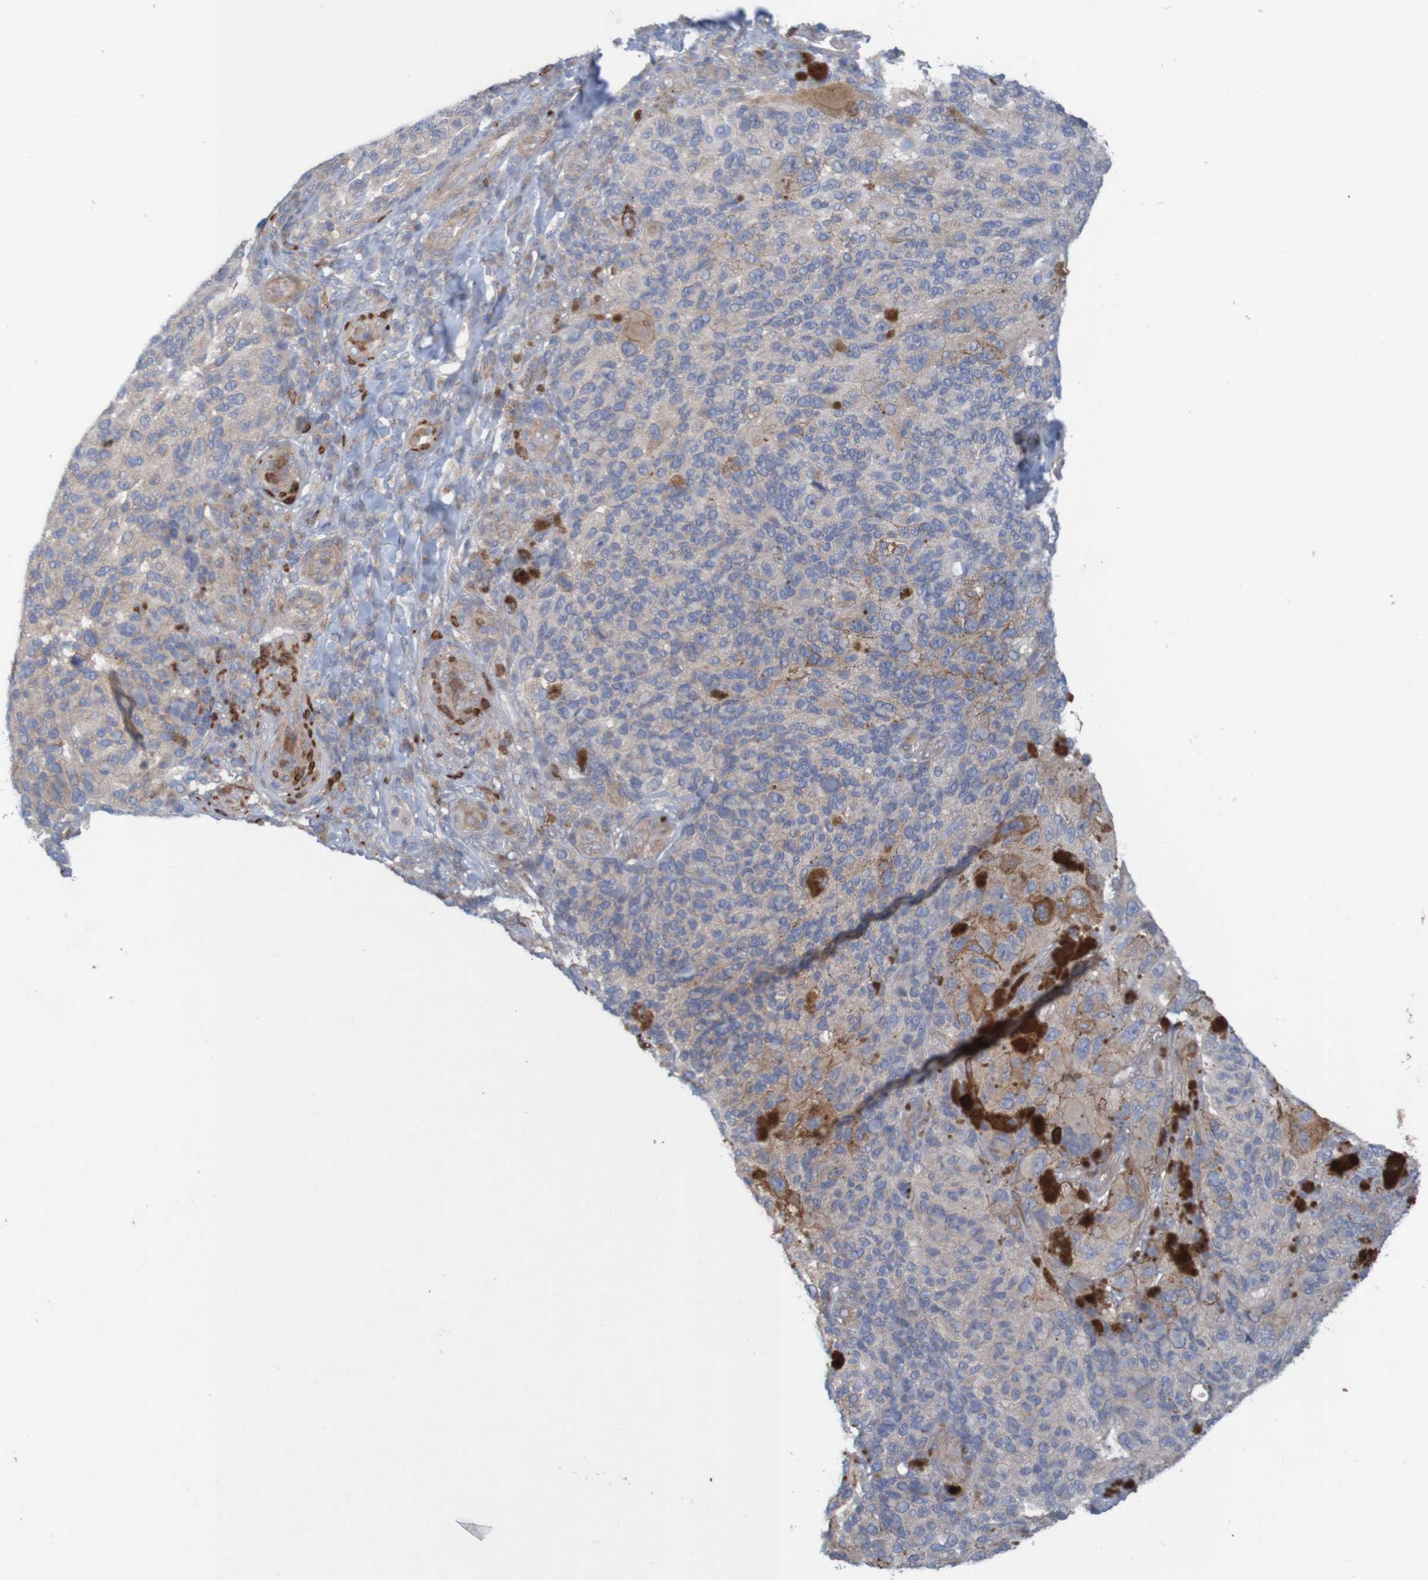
{"staining": {"intensity": "weak", "quantity": "<25%", "location": "cytoplasmic/membranous"}, "tissue": "melanoma", "cell_type": "Tumor cells", "image_type": "cancer", "snomed": [{"axis": "morphology", "description": "Malignant melanoma, NOS"}, {"axis": "topography", "description": "Skin"}], "caption": "A photomicrograph of human melanoma is negative for staining in tumor cells.", "gene": "KRT23", "patient": {"sex": "female", "age": 73}}